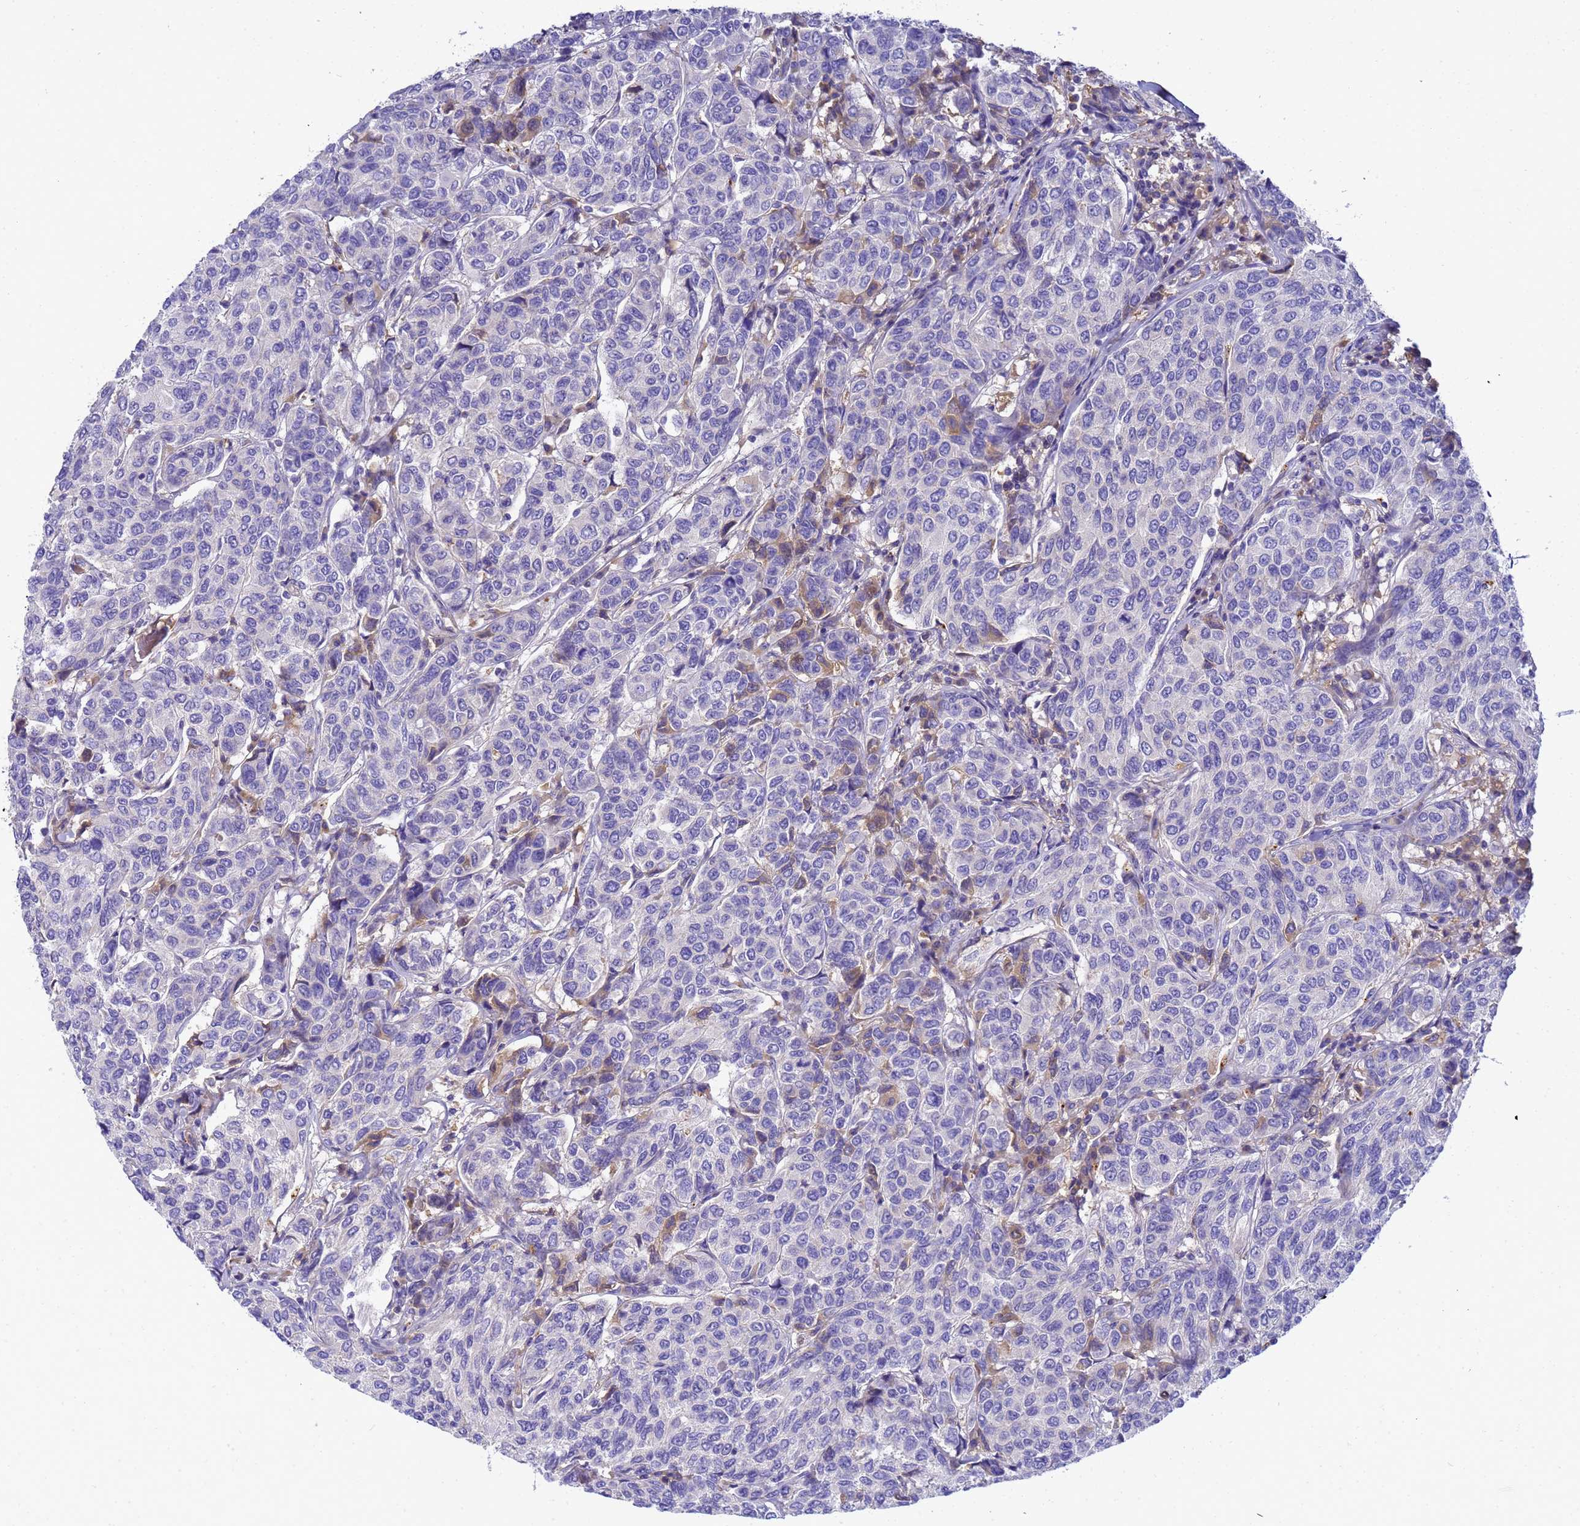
{"staining": {"intensity": "negative", "quantity": "none", "location": "none"}, "tissue": "breast cancer", "cell_type": "Tumor cells", "image_type": "cancer", "snomed": [{"axis": "morphology", "description": "Duct carcinoma"}, {"axis": "topography", "description": "Breast"}], "caption": "This is an immunohistochemistry (IHC) photomicrograph of human breast invasive ductal carcinoma. There is no staining in tumor cells.", "gene": "TBCD", "patient": {"sex": "female", "age": 55}}